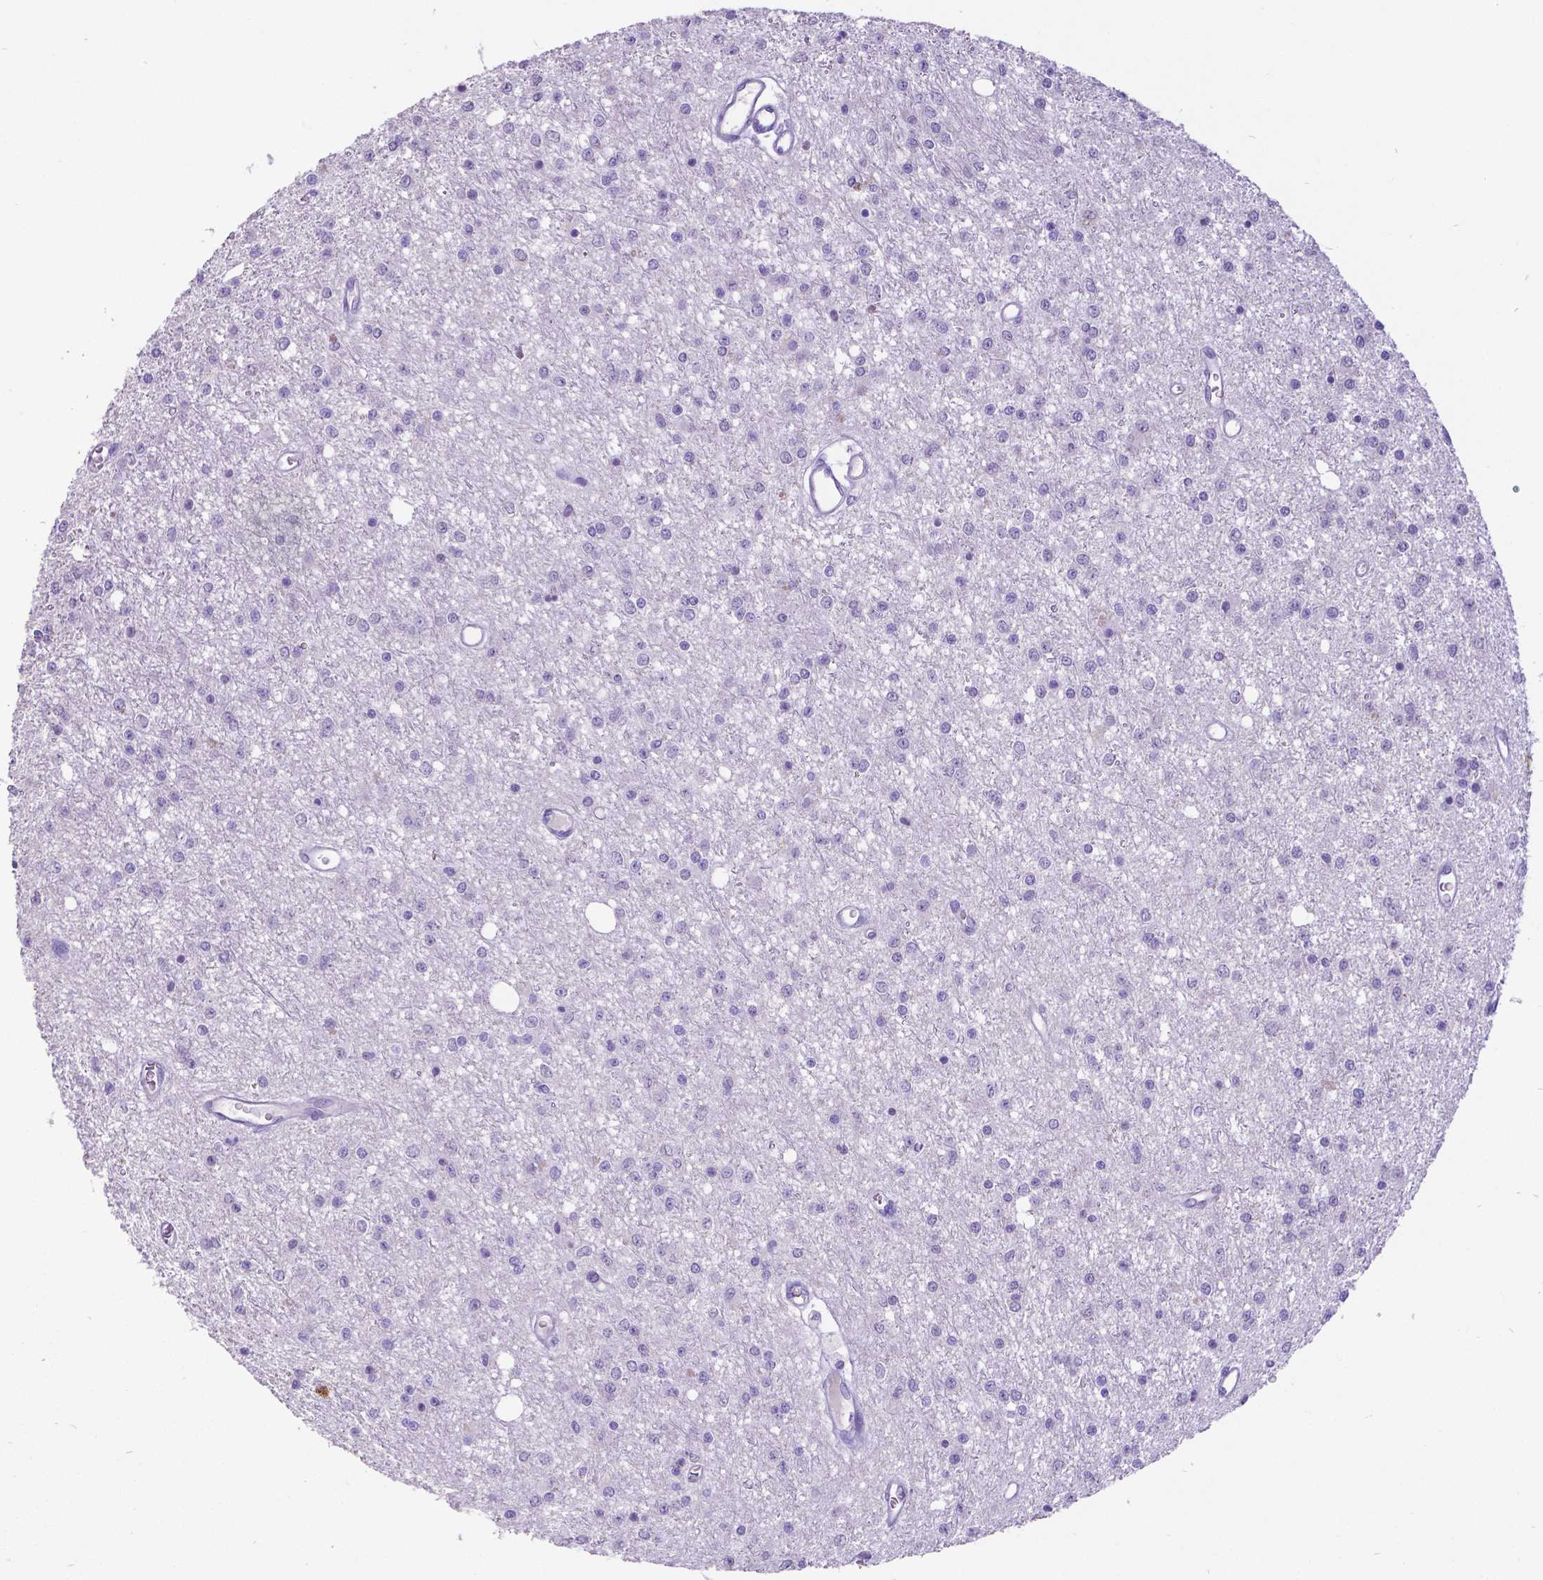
{"staining": {"intensity": "negative", "quantity": "none", "location": "none"}, "tissue": "glioma", "cell_type": "Tumor cells", "image_type": "cancer", "snomed": [{"axis": "morphology", "description": "Glioma, malignant, Low grade"}, {"axis": "topography", "description": "Brain"}], "caption": "The photomicrograph reveals no staining of tumor cells in low-grade glioma (malignant).", "gene": "SATB2", "patient": {"sex": "female", "age": 45}}